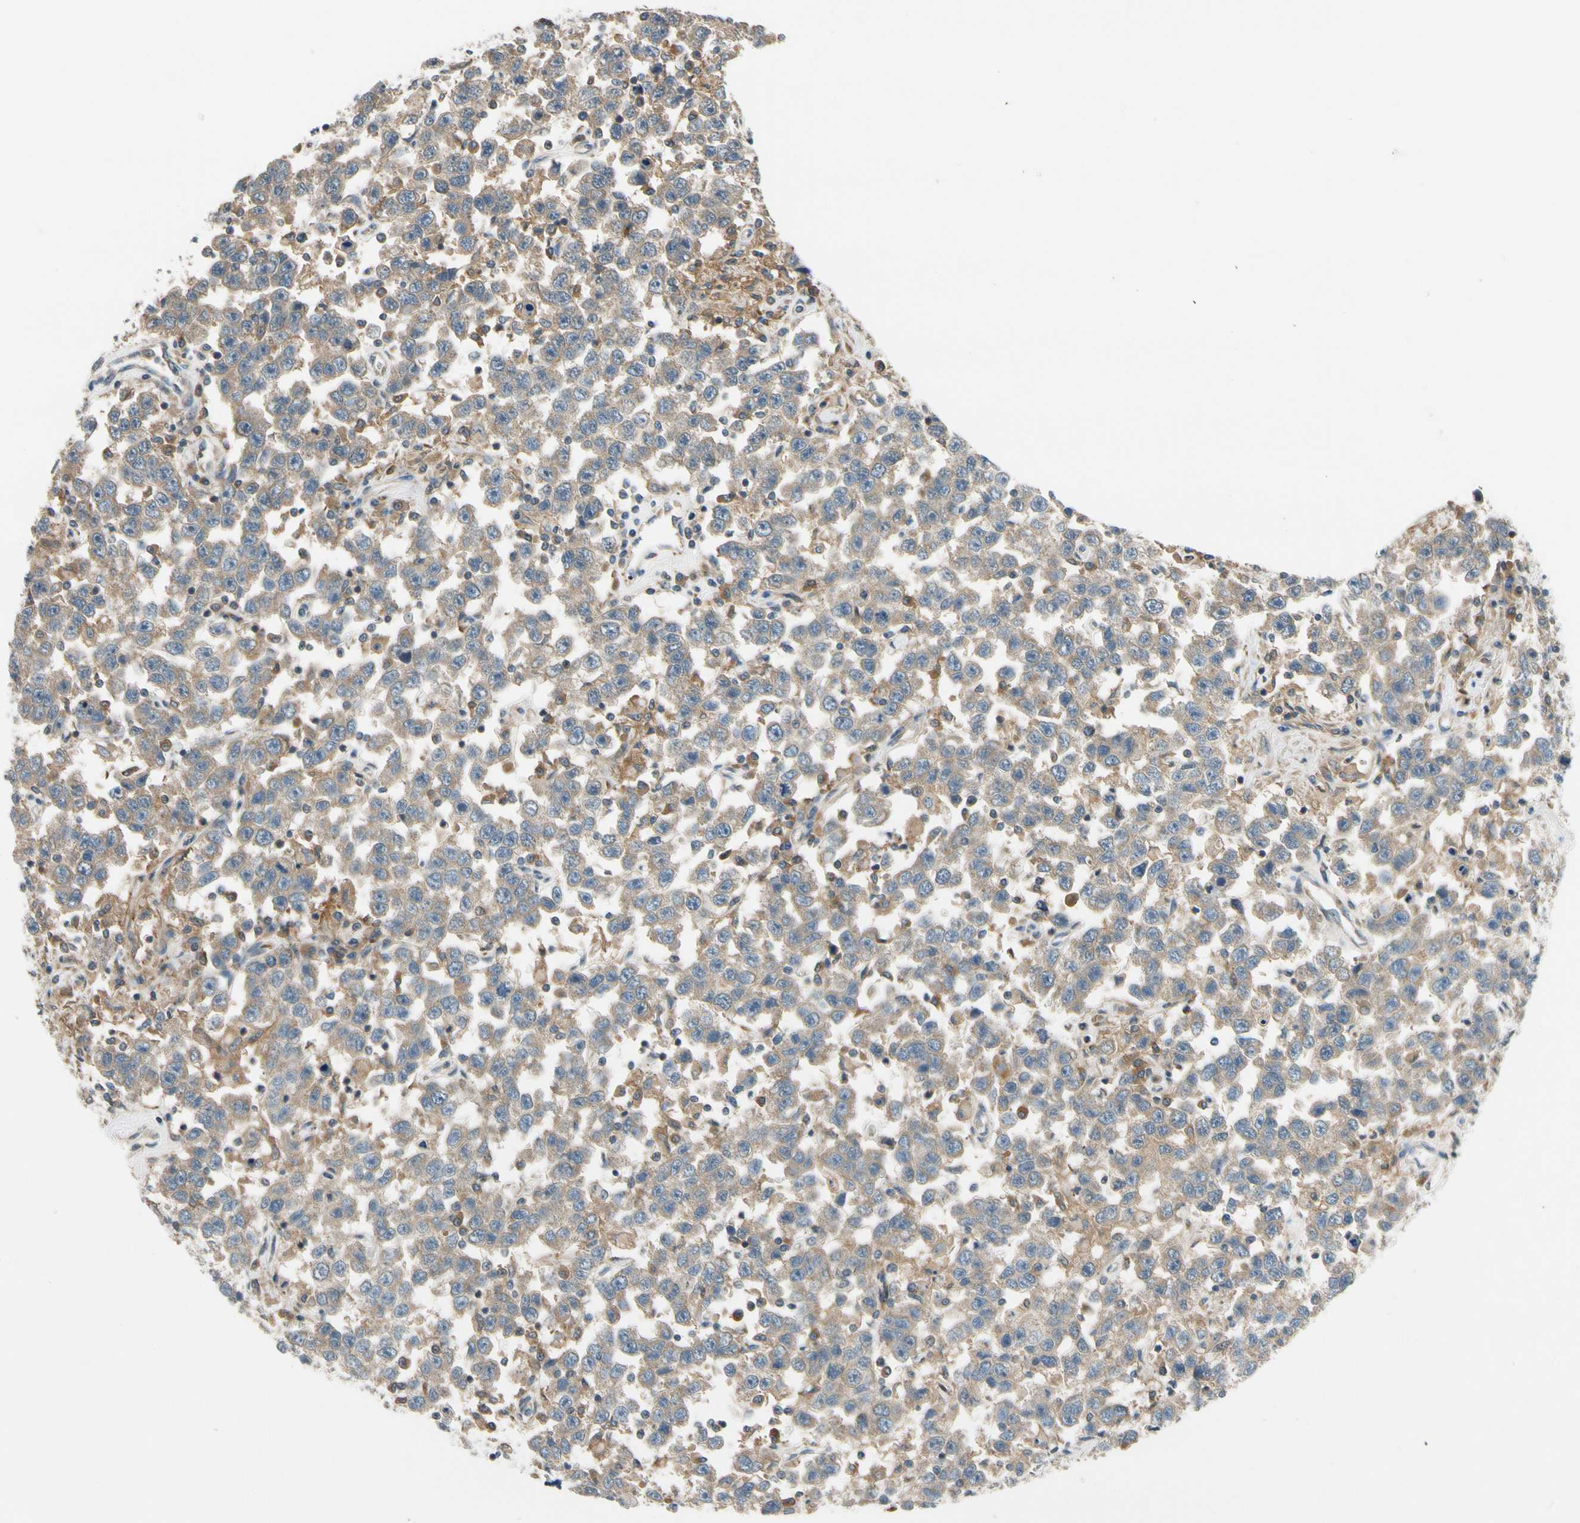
{"staining": {"intensity": "weak", "quantity": ">75%", "location": "cytoplasmic/membranous"}, "tissue": "testis cancer", "cell_type": "Tumor cells", "image_type": "cancer", "snomed": [{"axis": "morphology", "description": "Seminoma, NOS"}, {"axis": "topography", "description": "Testis"}], "caption": "Weak cytoplasmic/membranous protein positivity is identified in approximately >75% of tumor cells in testis cancer. Immunohistochemistry stains the protein in brown and the nuclei are stained blue.", "gene": "MST1R", "patient": {"sex": "male", "age": 41}}